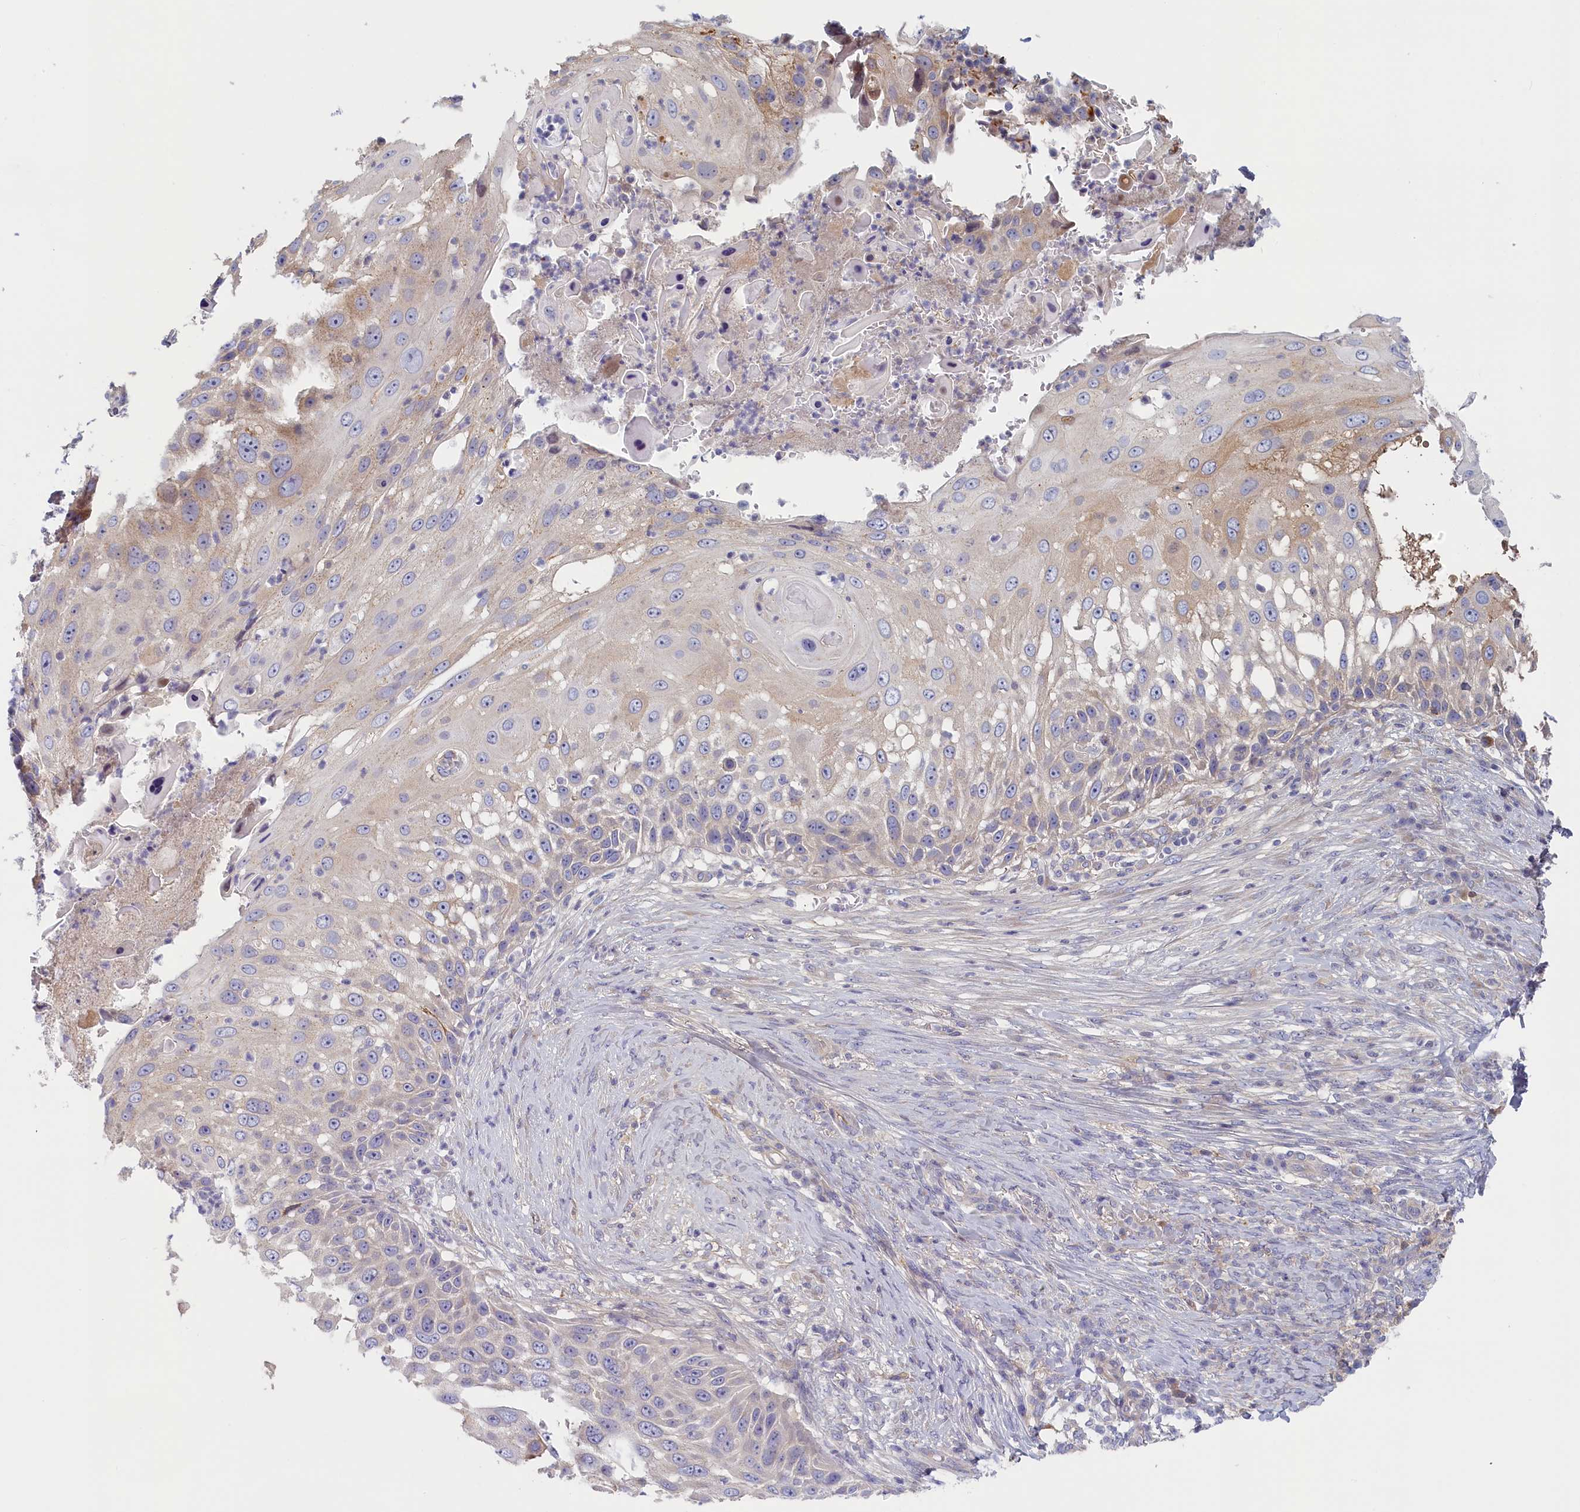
{"staining": {"intensity": "weak", "quantity": "<25%", "location": "cytoplasmic/membranous"}, "tissue": "skin cancer", "cell_type": "Tumor cells", "image_type": "cancer", "snomed": [{"axis": "morphology", "description": "Squamous cell carcinoma, NOS"}, {"axis": "topography", "description": "Skin"}], "caption": "This is an IHC micrograph of human squamous cell carcinoma (skin). There is no staining in tumor cells.", "gene": "STX16", "patient": {"sex": "female", "age": 44}}